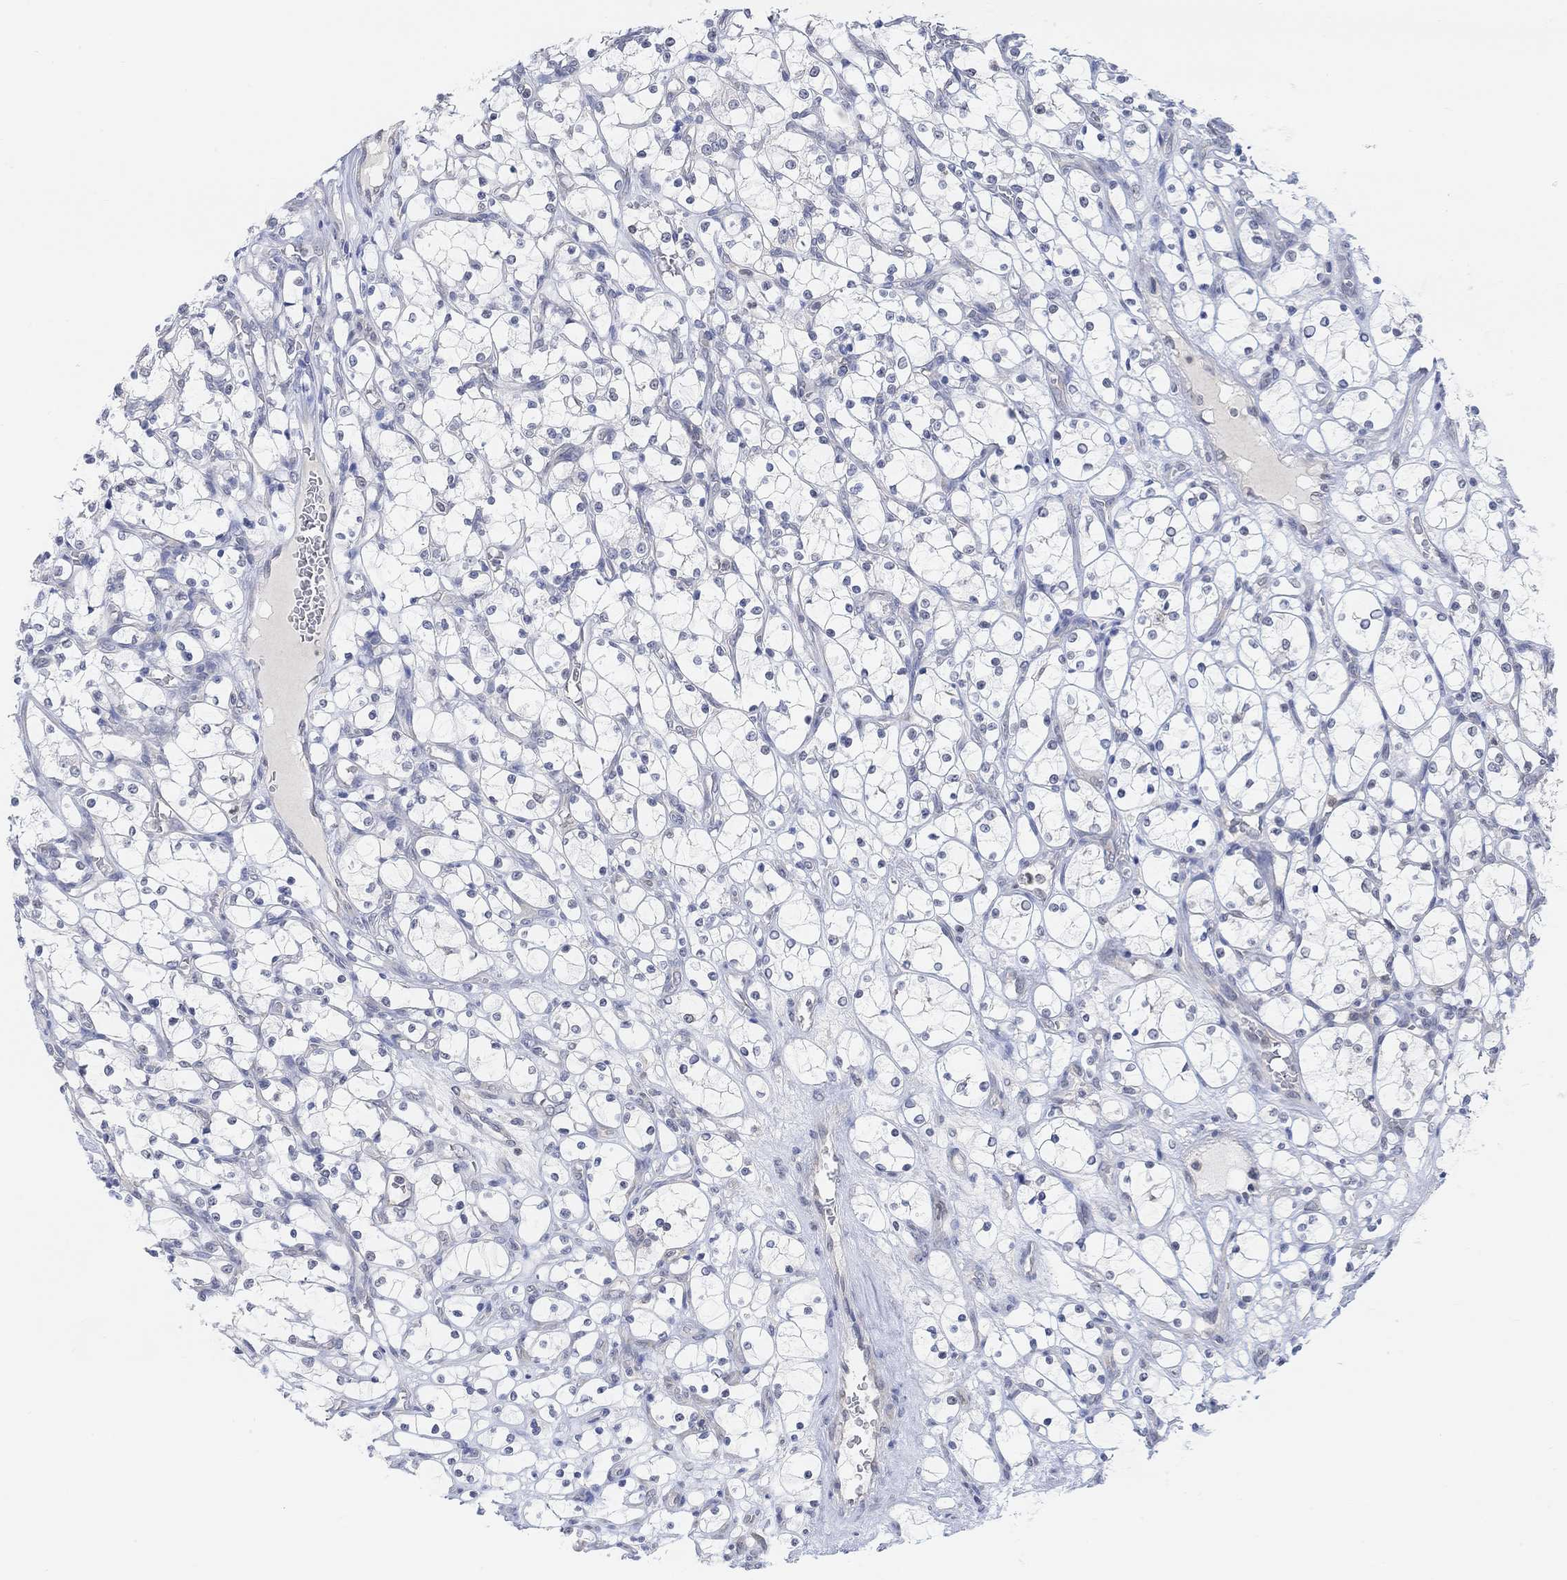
{"staining": {"intensity": "negative", "quantity": "none", "location": "none"}, "tissue": "renal cancer", "cell_type": "Tumor cells", "image_type": "cancer", "snomed": [{"axis": "morphology", "description": "Adenocarcinoma, NOS"}, {"axis": "topography", "description": "Kidney"}], "caption": "This image is of renal cancer stained with immunohistochemistry to label a protein in brown with the nuclei are counter-stained blue. There is no expression in tumor cells.", "gene": "MUC1", "patient": {"sex": "female", "age": 69}}